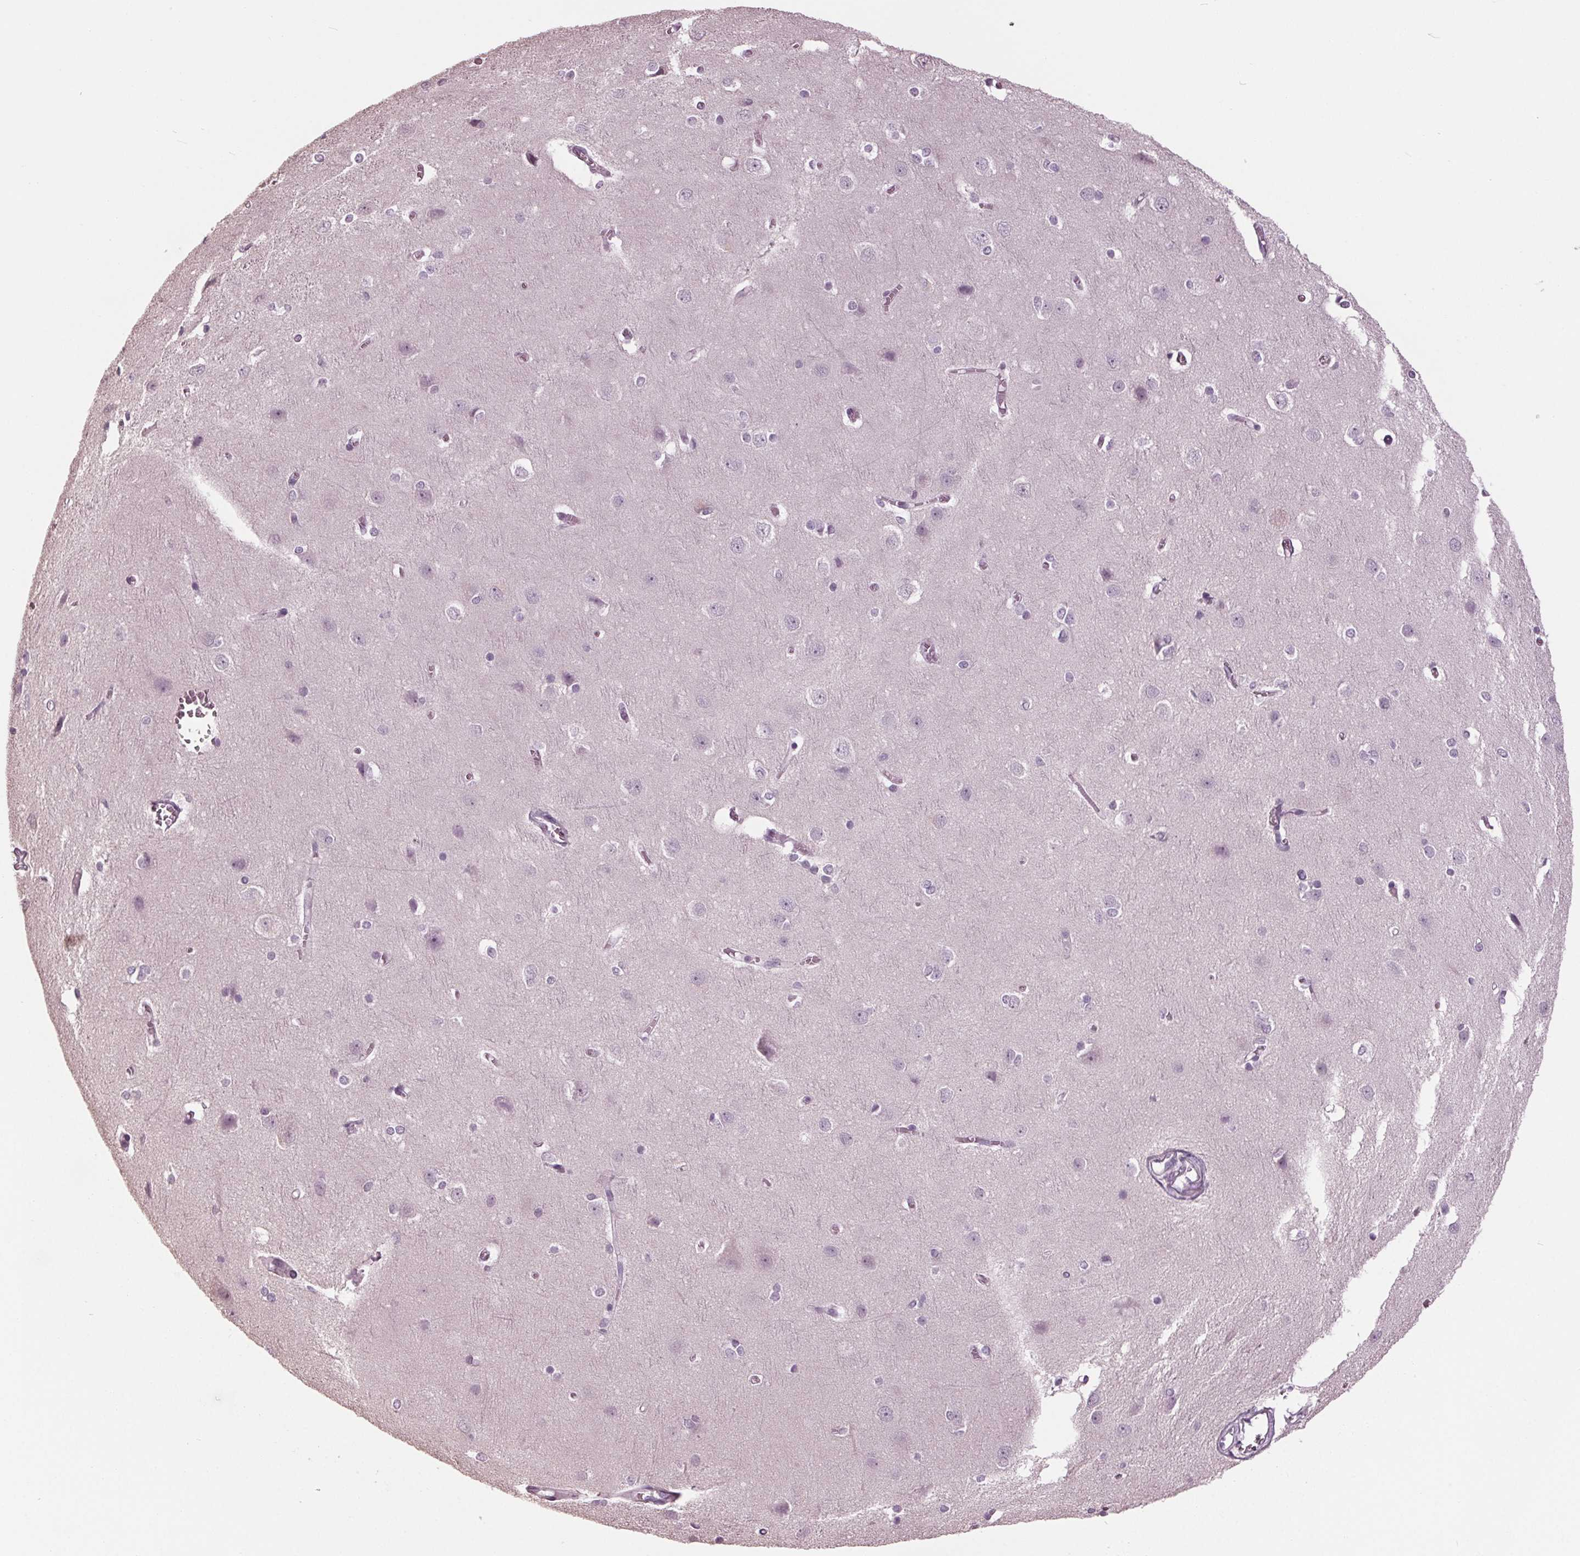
{"staining": {"intensity": "negative", "quantity": "none", "location": "none"}, "tissue": "cerebral cortex", "cell_type": "Endothelial cells", "image_type": "normal", "snomed": [{"axis": "morphology", "description": "Normal tissue, NOS"}, {"axis": "topography", "description": "Cerebral cortex"}], "caption": "An immunohistochemistry image of normal cerebral cortex is shown. There is no staining in endothelial cells of cerebral cortex. (DAB (3,3'-diaminobenzidine) immunohistochemistry with hematoxylin counter stain).", "gene": "TNNC2", "patient": {"sex": "male", "age": 37}}